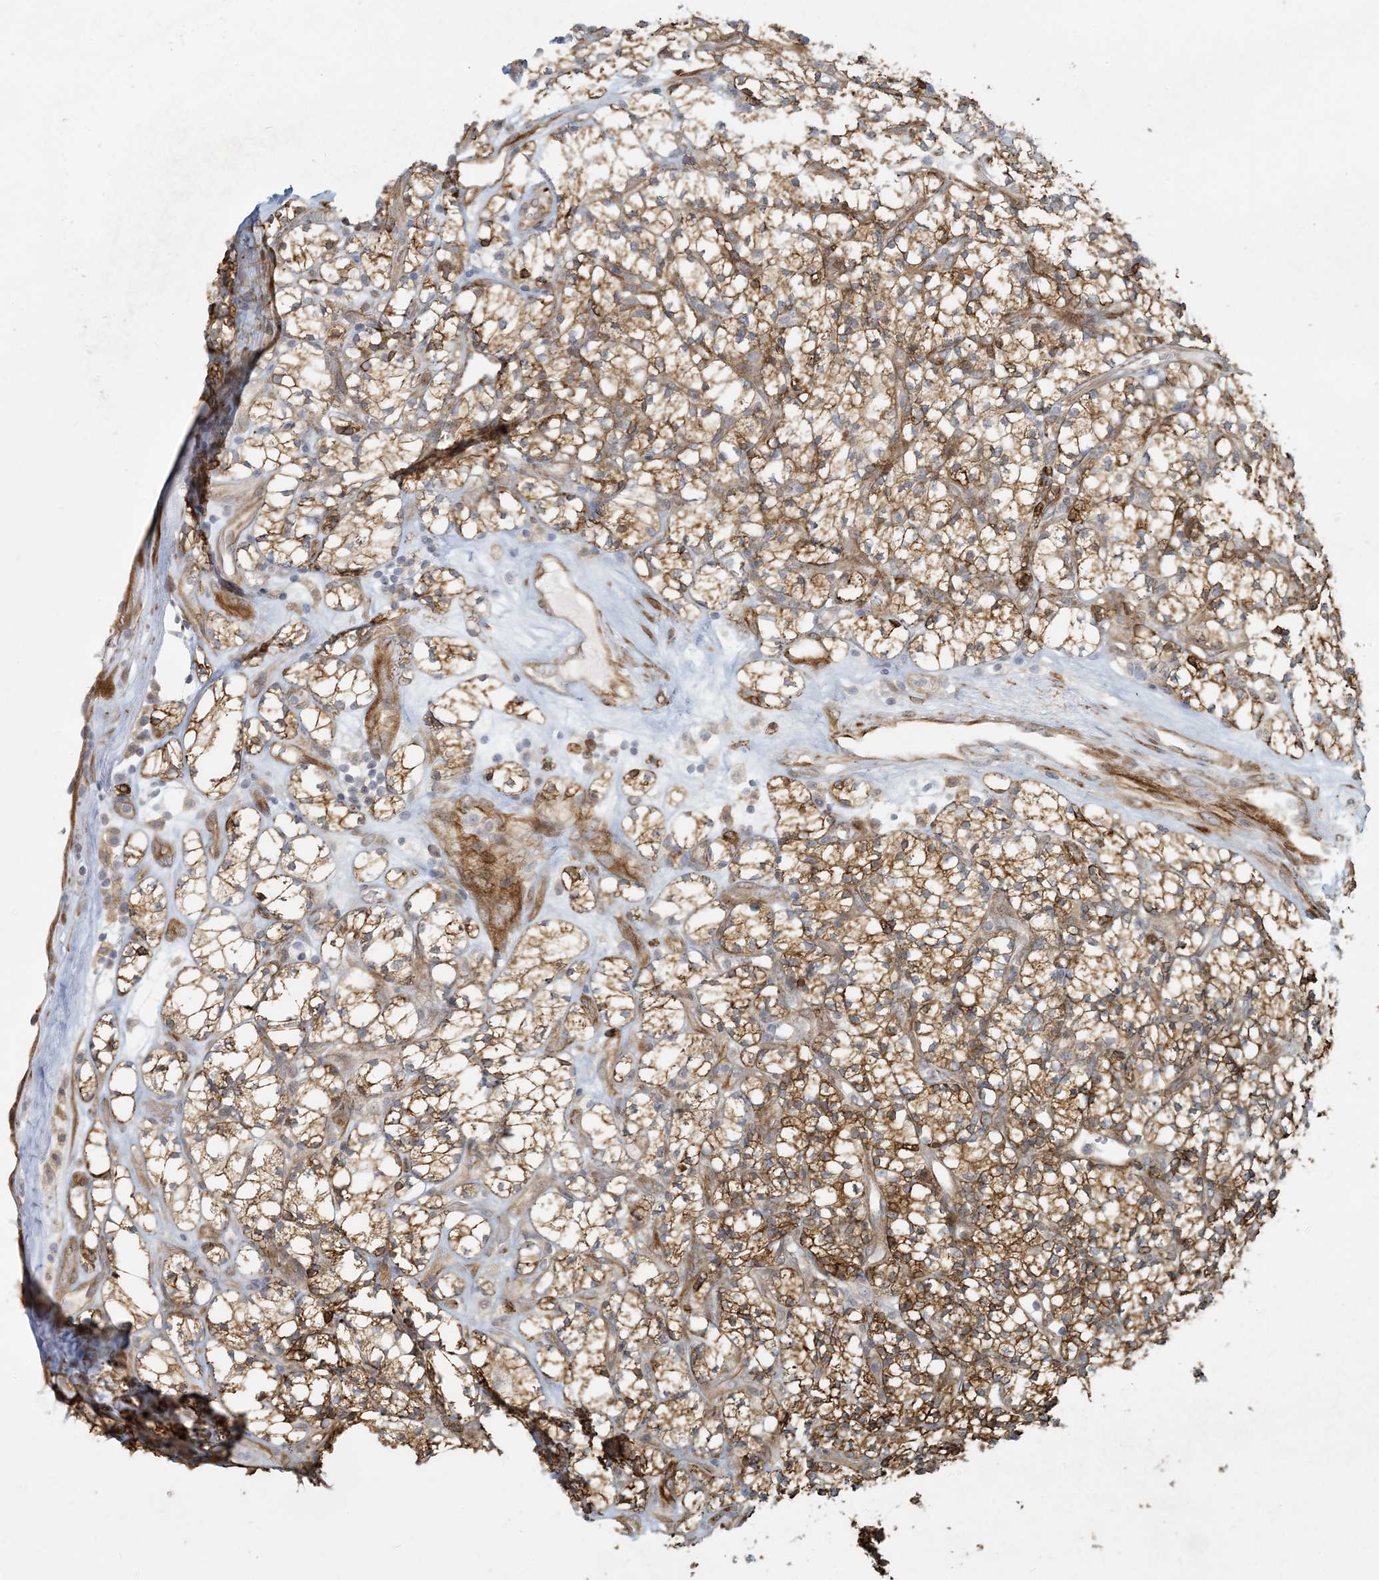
{"staining": {"intensity": "moderate", "quantity": "25%-75%", "location": "cytoplasmic/membranous"}, "tissue": "renal cancer", "cell_type": "Tumor cells", "image_type": "cancer", "snomed": [{"axis": "morphology", "description": "Adenocarcinoma, NOS"}, {"axis": "topography", "description": "Kidney"}], "caption": "Immunohistochemistry of human renal adenocarcinoma exhibits medium levels of moderate cytoplasmic/membranous positivity in about 25%-75% of tumor cells.", "gene": "BCORL1", "patient": {"sex": "male", "age": 77}}